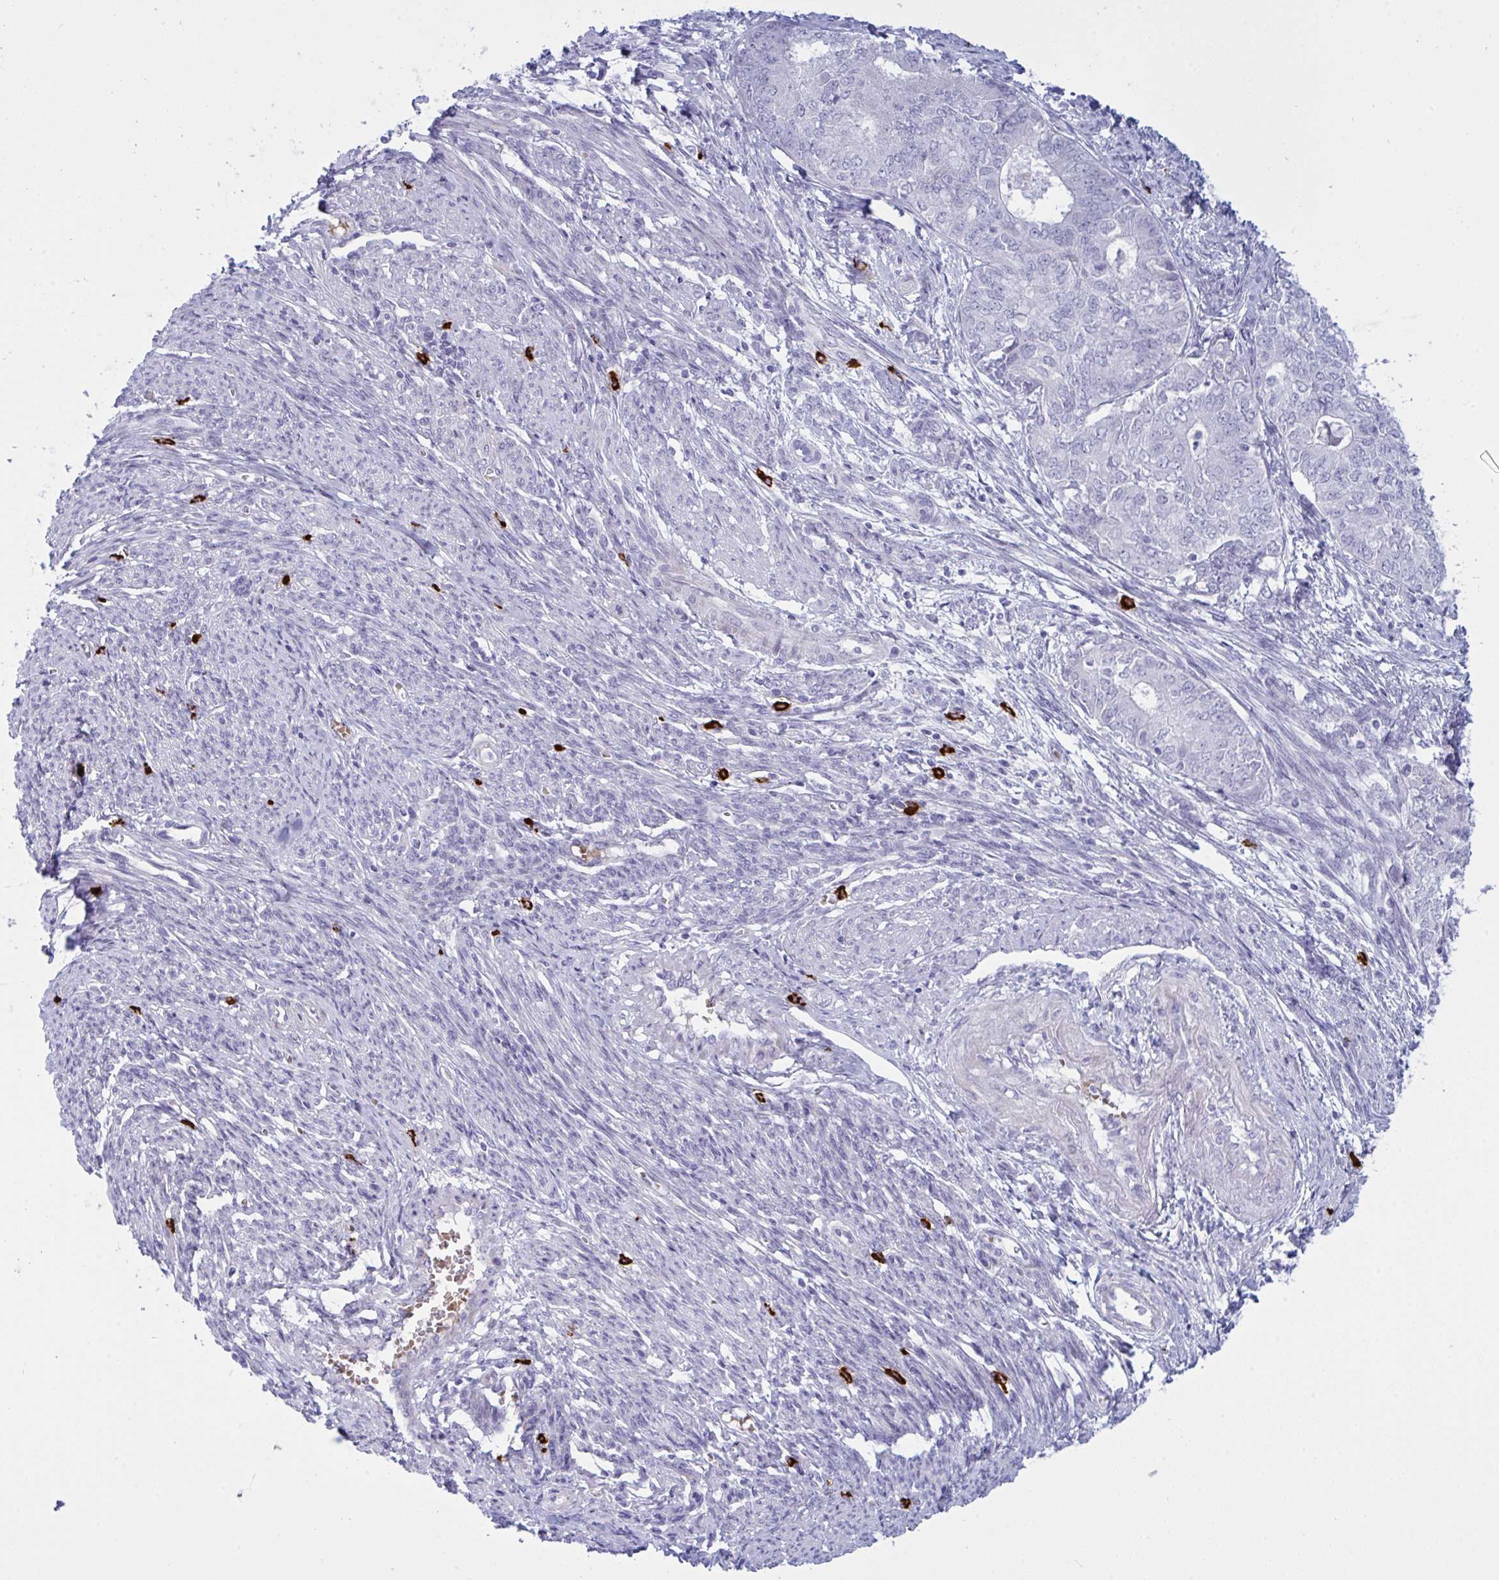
{"staining": {"intensity": "negative", "quantity": "none", "location": "none"}, "tissue": "endometrial cancer", "cell_type": "Tumor cells", "image_type": "cancer", "snomed": [{"axis": "morphology", "description": "Adenocarcinoma, NOS"}, {"axis": "topography", "description": "Endometrium"}], "caption": "Photomicrograph shows no significant protein staining in tumor cells of adenocarcinoma (endometrial). (Stains: DAB (3,3'-diaminobenzidine) immunohistochemistry (IHC) with hematoxylin counter stain, Microscopy: brightfield microscopy at high magnification).", "gene": "ZNF684", "patient": {"sex": "female", "age": 62}}